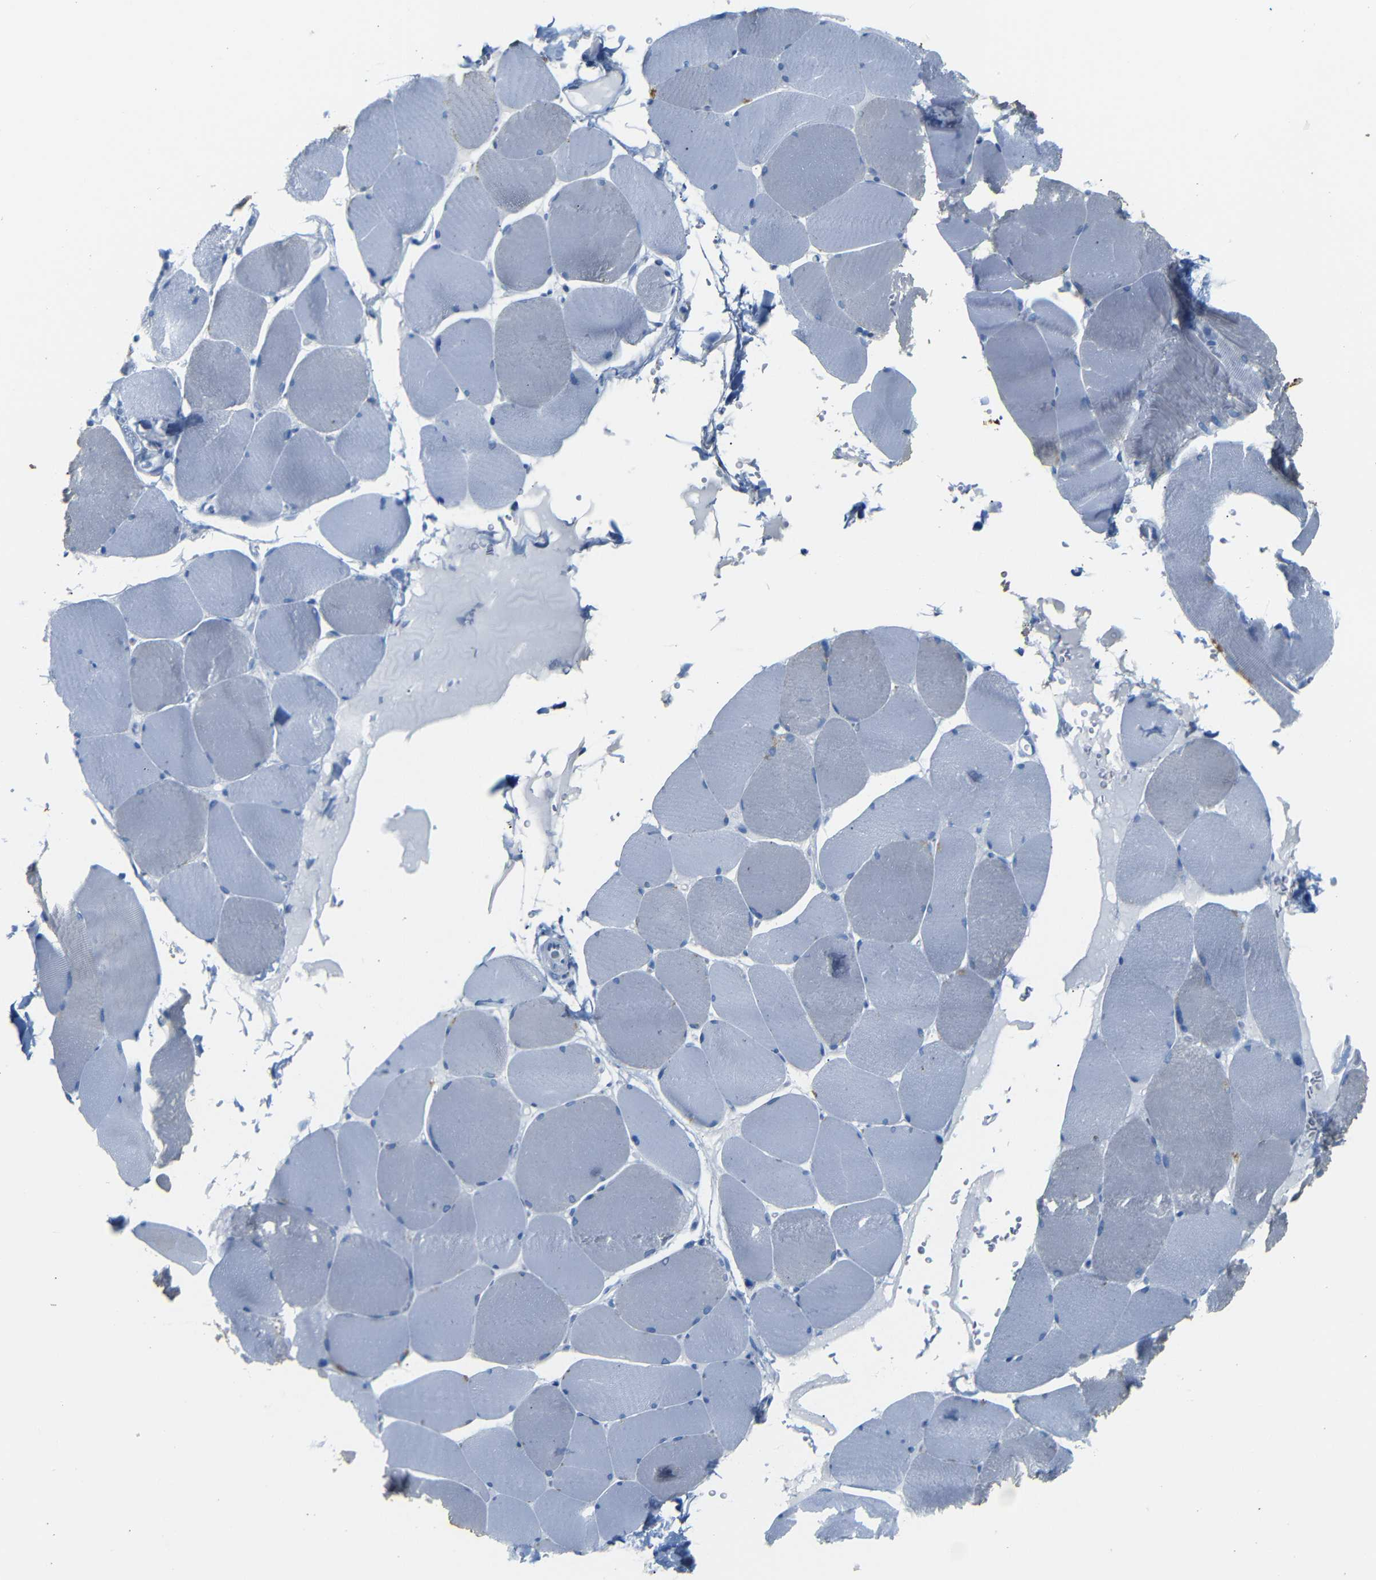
{"staining": {"intensity": "negative", "quantity": "none", "location": "none"}, "tissue": "skeletal muscle", "cell_type": "Myocytes", "image_type": "normal", "snomed": [{"axis": "morphology", "description": "Normal tissue, NOS"}, {"axis": "topography", "description": "Skin"}, {"axis": "topography", "description": "Skeletal muscle"}], "caption": "This histopathology image is of benign skeletal muscle stained with immunohistochemistry to label a protein in brown with the nuclei are counter-stained blue. There is no positivity in myocytes.", "gene": "FCRL1", "patient": {"sex": "male", "age": 83}}